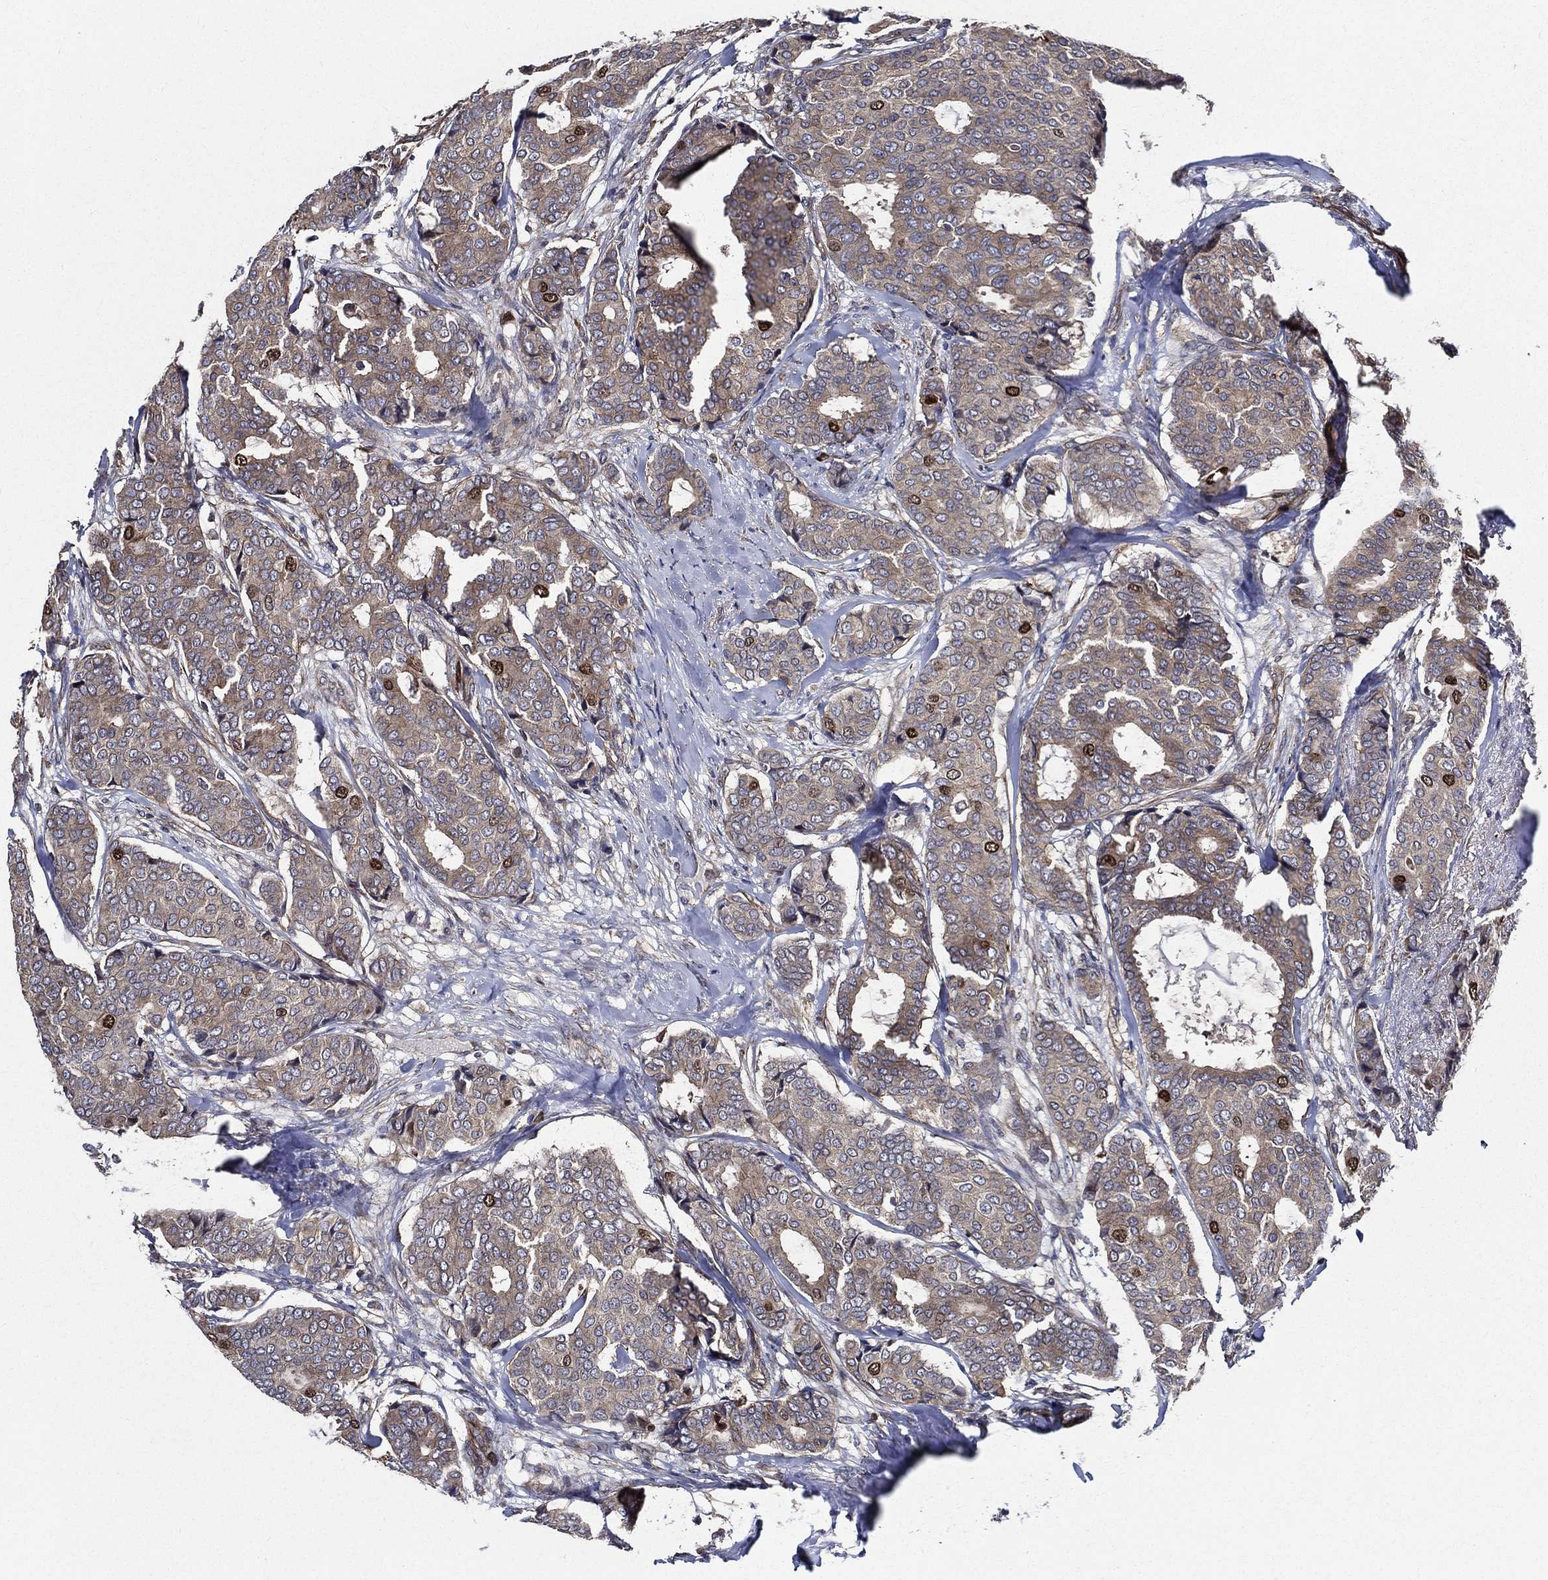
{"staining": {"intensity": "moderate", "quantity": "<25%", "location": "cytoplasmic/membranous,nuclear"}, "tissue": "breast cancer", "cell_type": "Tumor cells", "image_type": "cancer", "snomed": [{"axis": "morphology", "description": "Duct carcinoma"}, {"axis": "topography", "description": "Breast"}], "caption": "A photomicrograph of human breast invasive ductal carcinoma stained for a protein reveals moderate cytoplasmic/membranous and nuclear brown staining in tumor cells.", "gene": "KIF20B", "patient": {"sex": "female", "age": 75}}